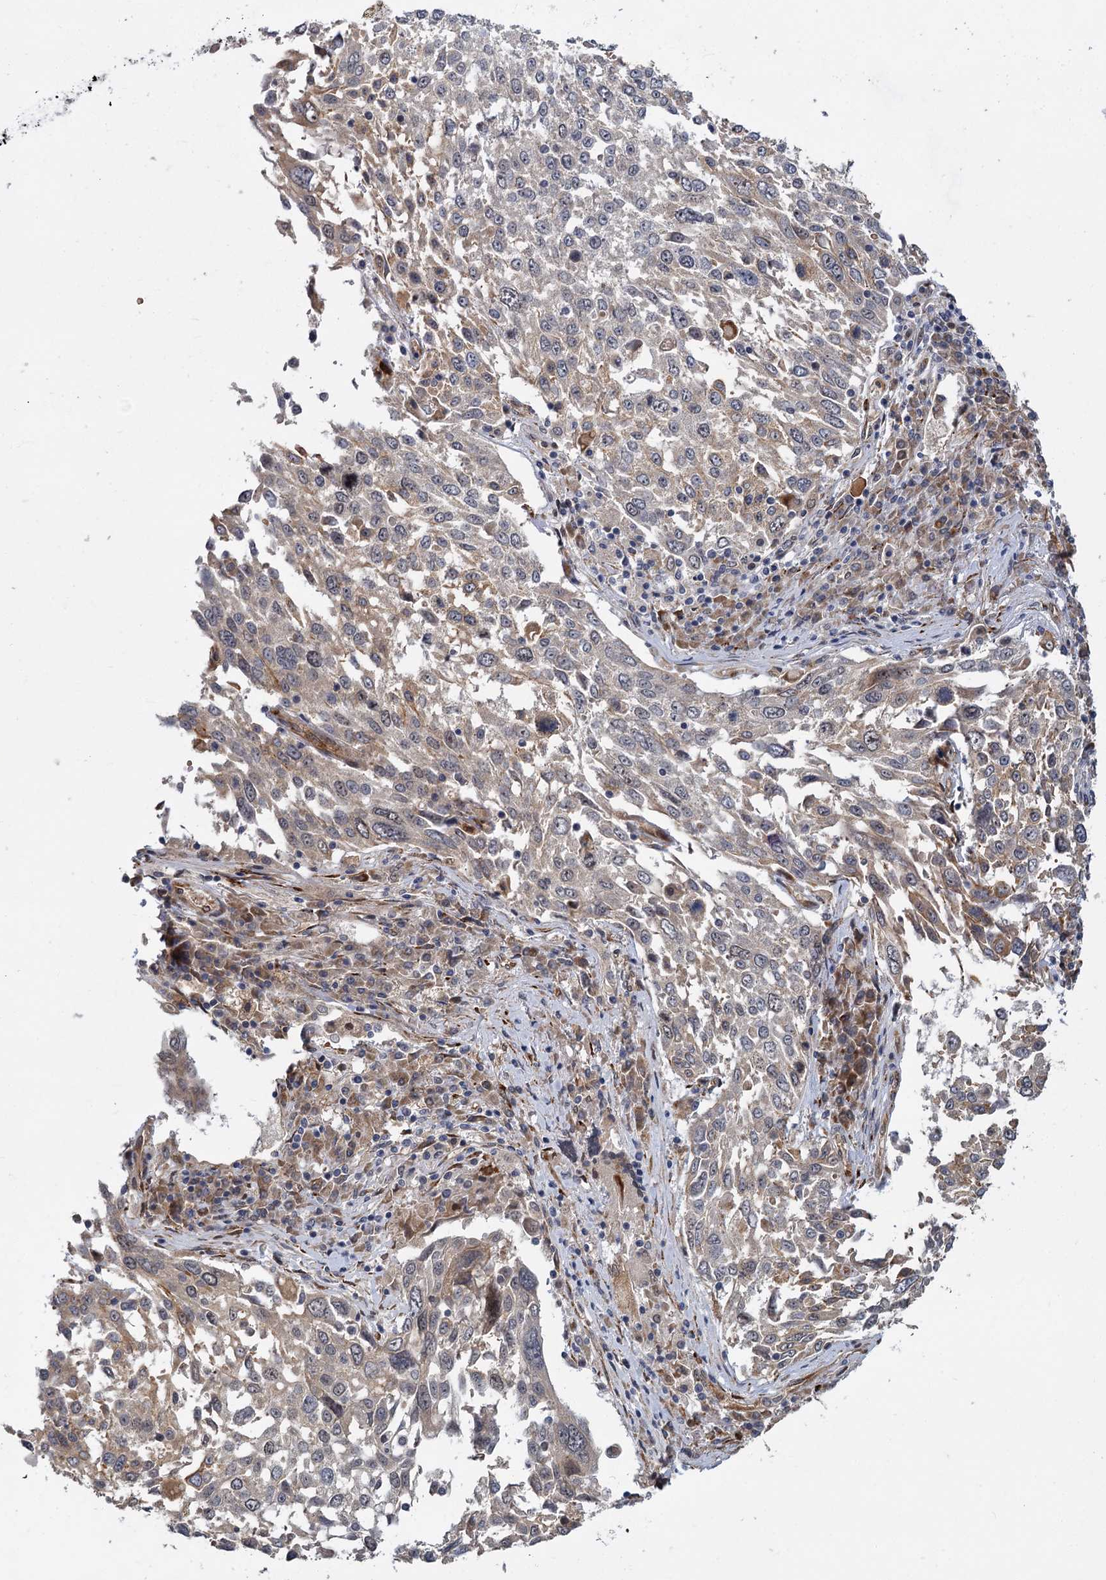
{"staining": {"intensity": "weak", "quantity": "<25%", "location": "cytoplasmic/membranous"}, "tissue": "lung cancer", "cell_type": "Tumor cells", "image_type": "cancer", "snomed": [{"axis": "morphology", "description": "Squamous cell carcinoma, NOS"}, {"axis": "topography", "description": "Lung"}], "caption": "Image shows no protein expression in tumor cells of lung cancer (squamous cell carcinoma) tissue. Nuclei are stained in blue.", "gene": "APBA2", "patient": {"sex": "male", "age": 65}}